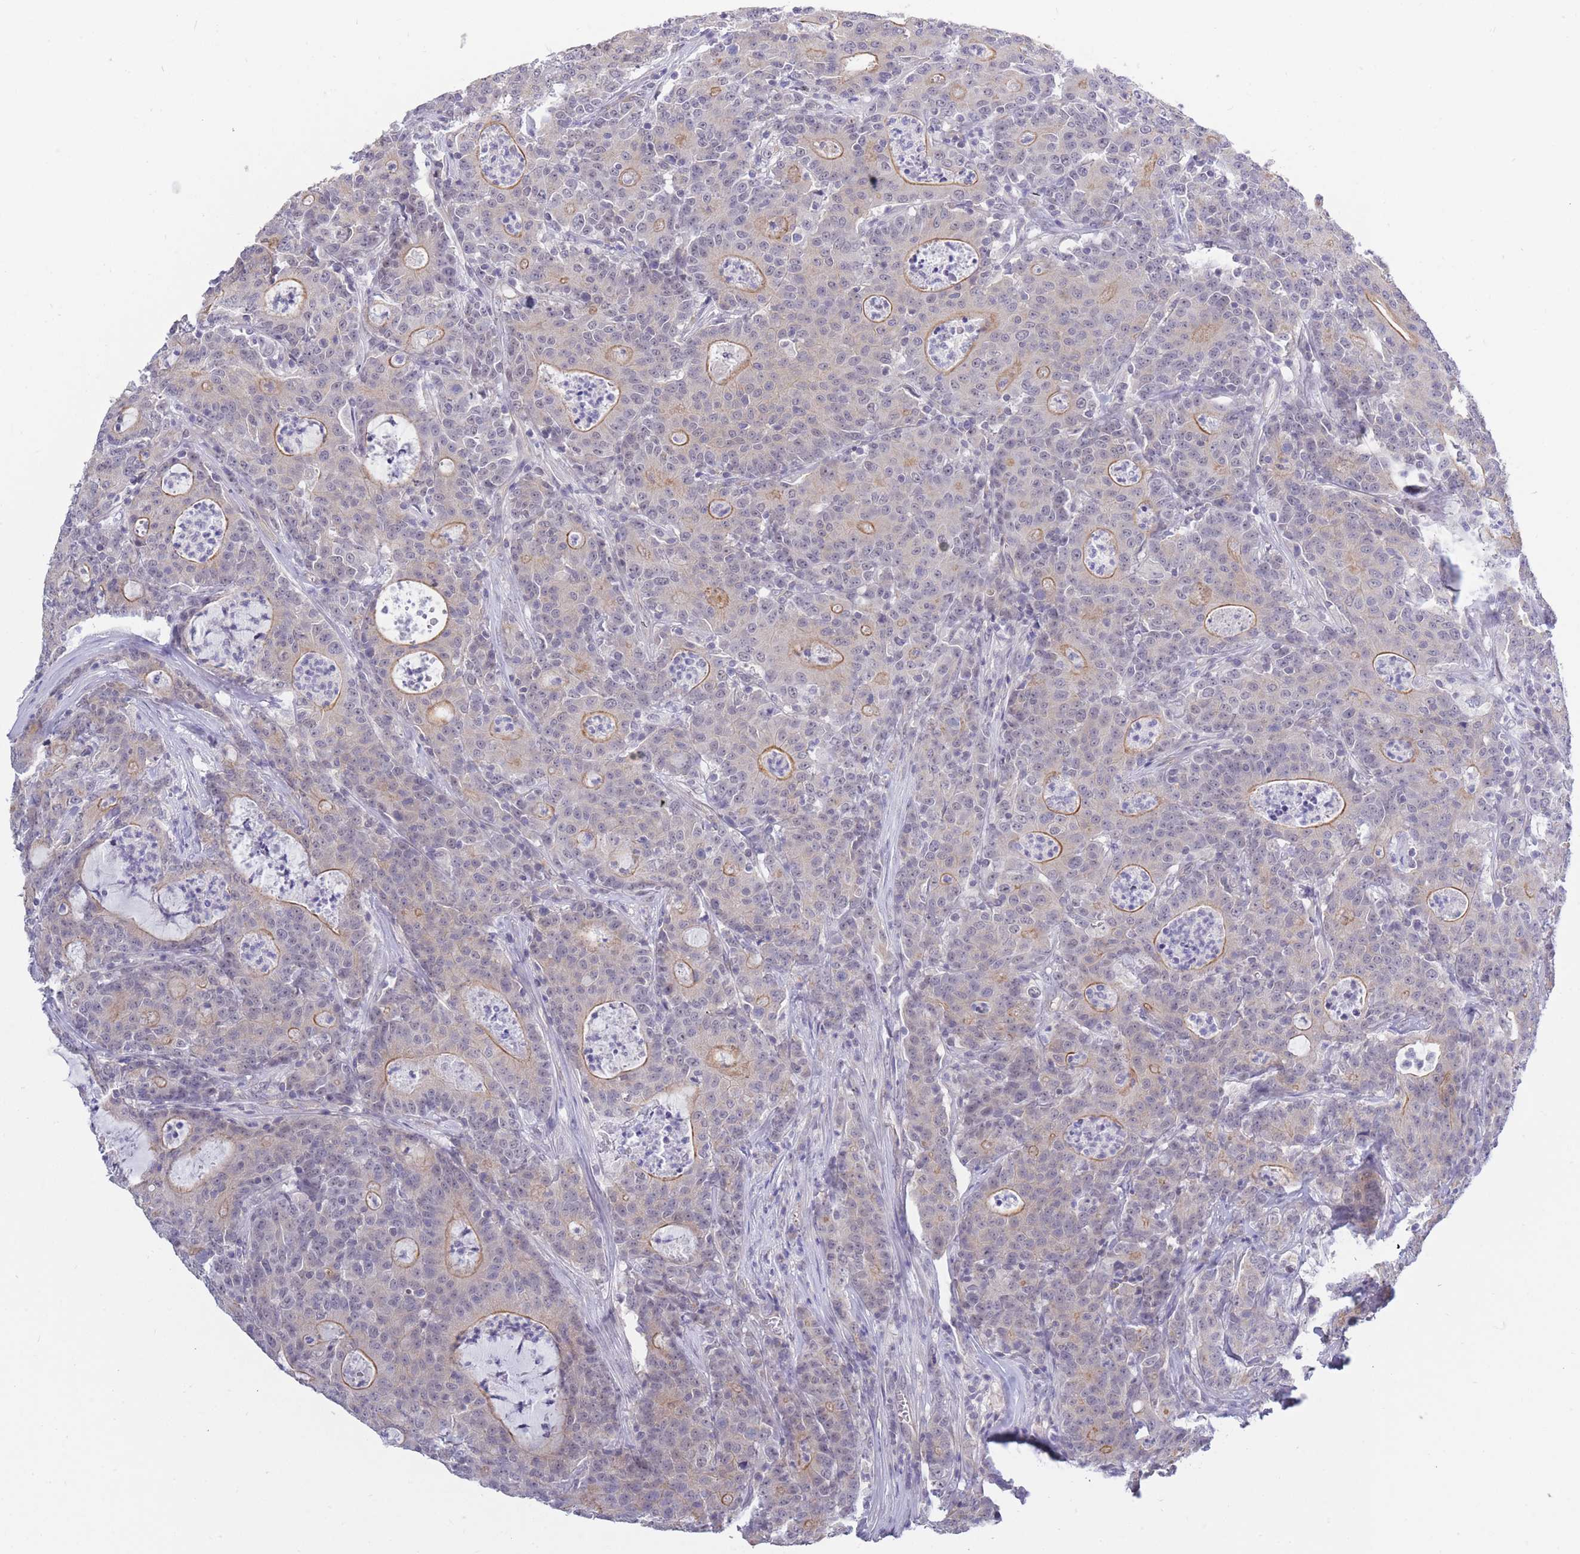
{"staining": {"intensity": "moderate", "quantity": "<25%", "location": "cytoplasmic/membranous"}, "tissue": "colorectal cancer", "cell_type": "Tumor cells", "image_type": "cancer", "snomed": [{"axis": "morphology", "description": "Adenocarcinoma, NOS"}, {"axis": "topography", "description": "Colon"}], "caption": "Brown immunohistochemical staining in adenocarcinoma (colorectal) demonstrates moderate cytoplasmic/membranous staining in approximately <25% of tumor cells.", "gene": "C19orf25", "patient": {"sex": "male", "age": 83}}